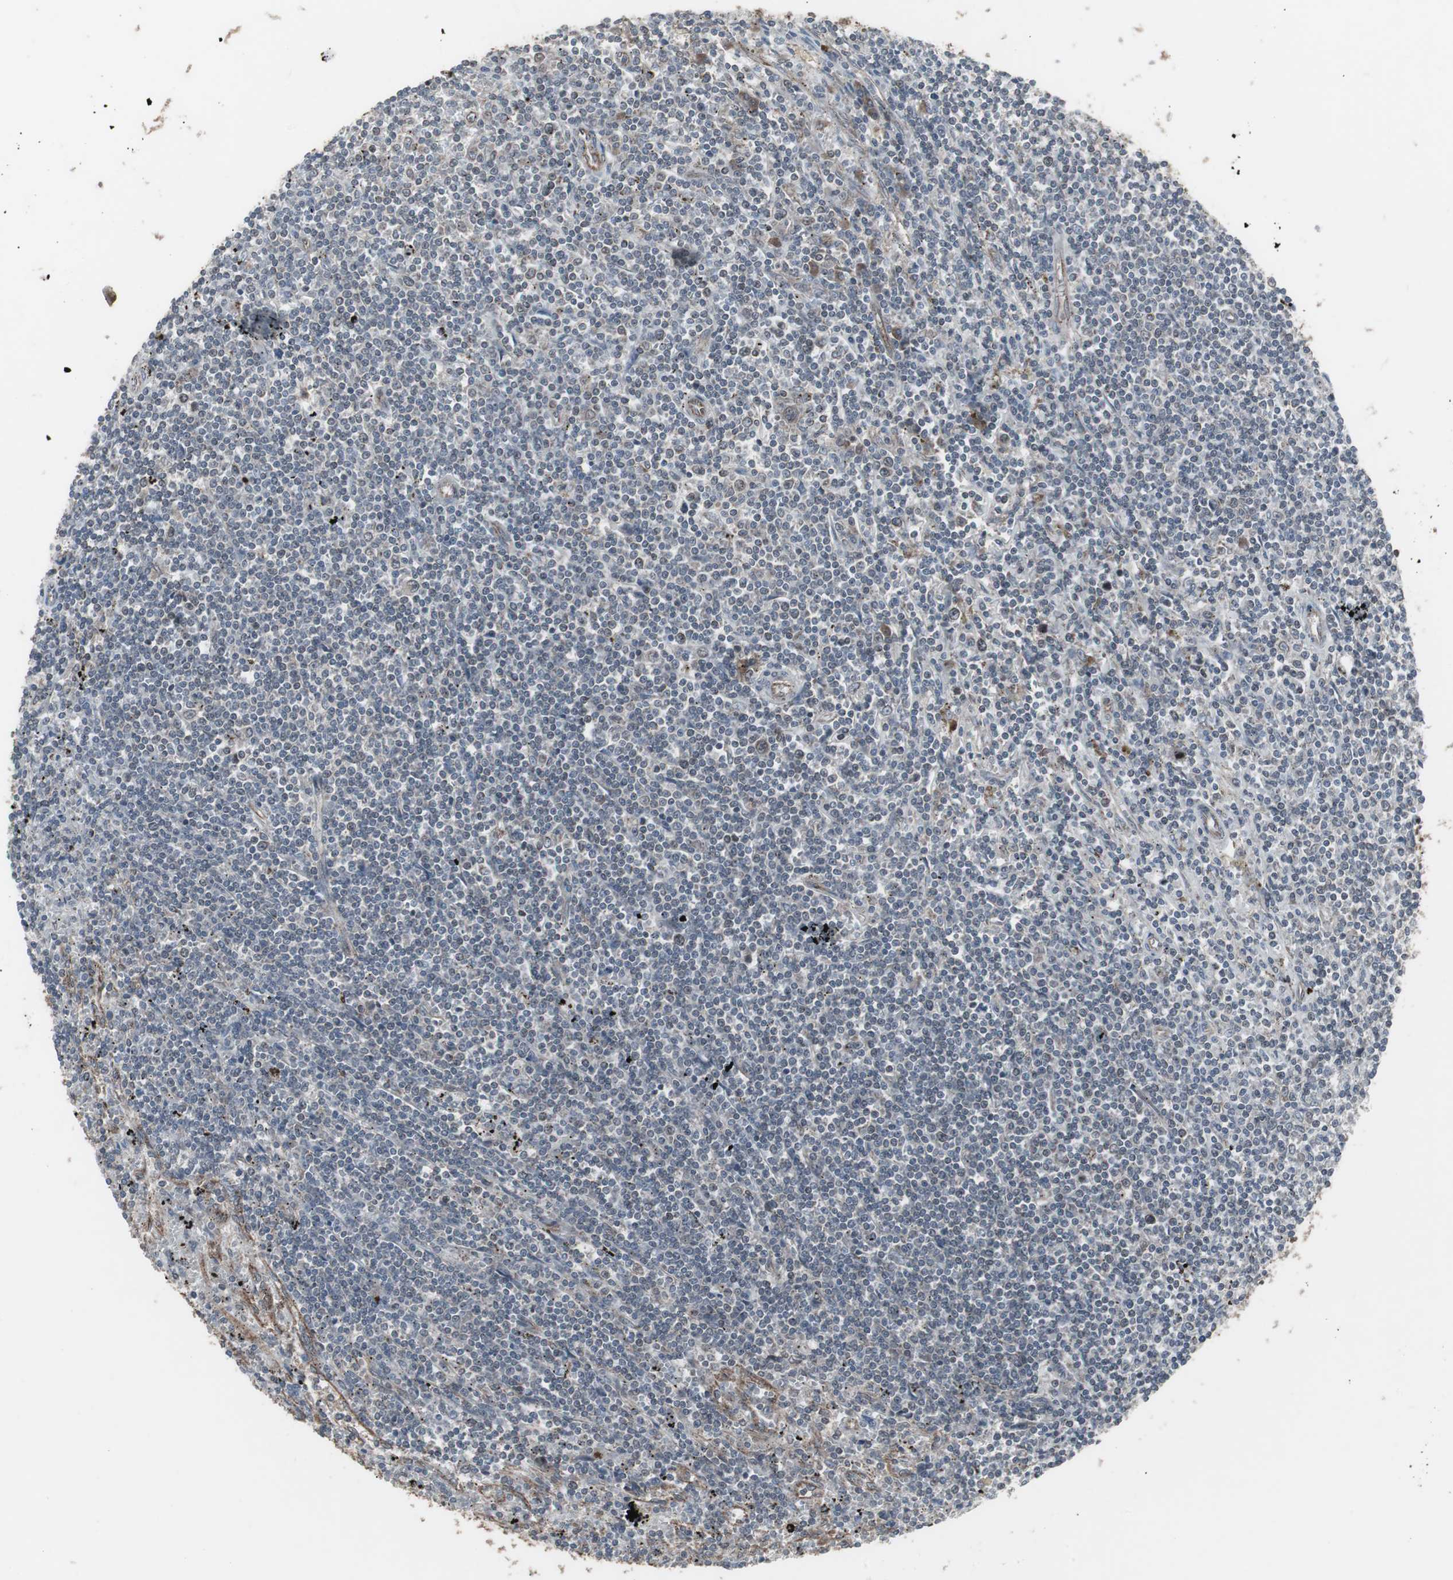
{"staining": {"intensity": "negative", "quantity": "none", "location": "none"}, "tissue": "lymphoma", "cell_type": "Tumor cells", "image_type": "cancer", "snomed": [{"axis": "morphology", "description": "Malignant lymphoma, non-Hodgkin's type, Low grade"}, {"axis": "topography", "description": "Spleen"}], "caption": "Micrograph shows no protein expression in tumor cells of malignant lymphoma, non-Hodgkin's type (low-grade) tissue.", "gene": "SSTR2", "patient": {"sex": "male", "age": 76}}